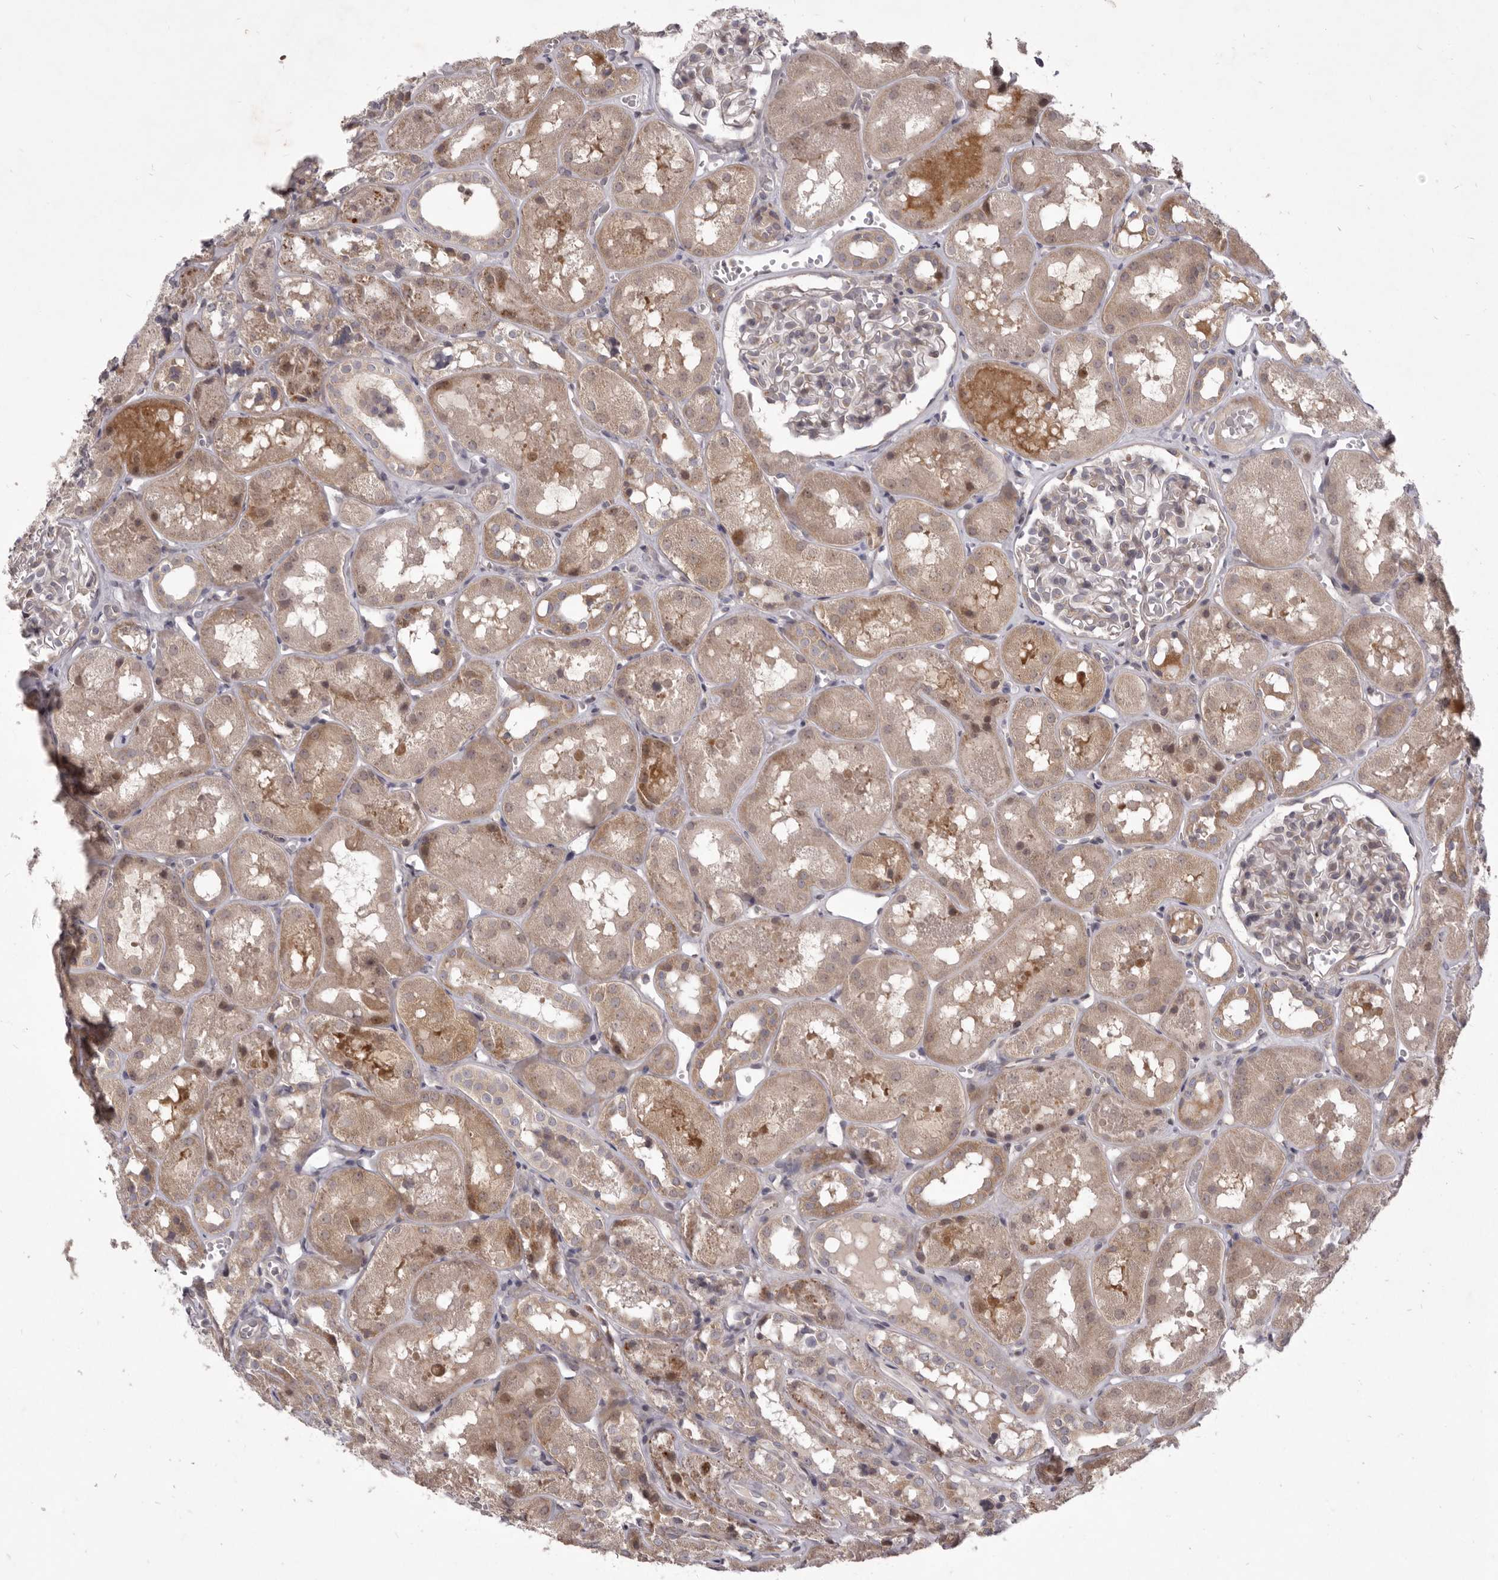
{"staining": {"intensity": "negative", "quantity": "none", "location": "none"}, "tissue": "kidney", "cell_type": "Cells in glomeruli", "image_type": "normal", "snomed": [{"axis": "morphology", "description": "Normal tissue, NOS"}, {"axis": "topography", "description": "Kidney"}], "caption": "This is an immunohistochemistry (IHC) photomicrograph of unremarkable kidney. There is no expression in cells in glomeruli.", "gene": "TBC1D8B", "patient": {"sex": "male", "age": 16}}